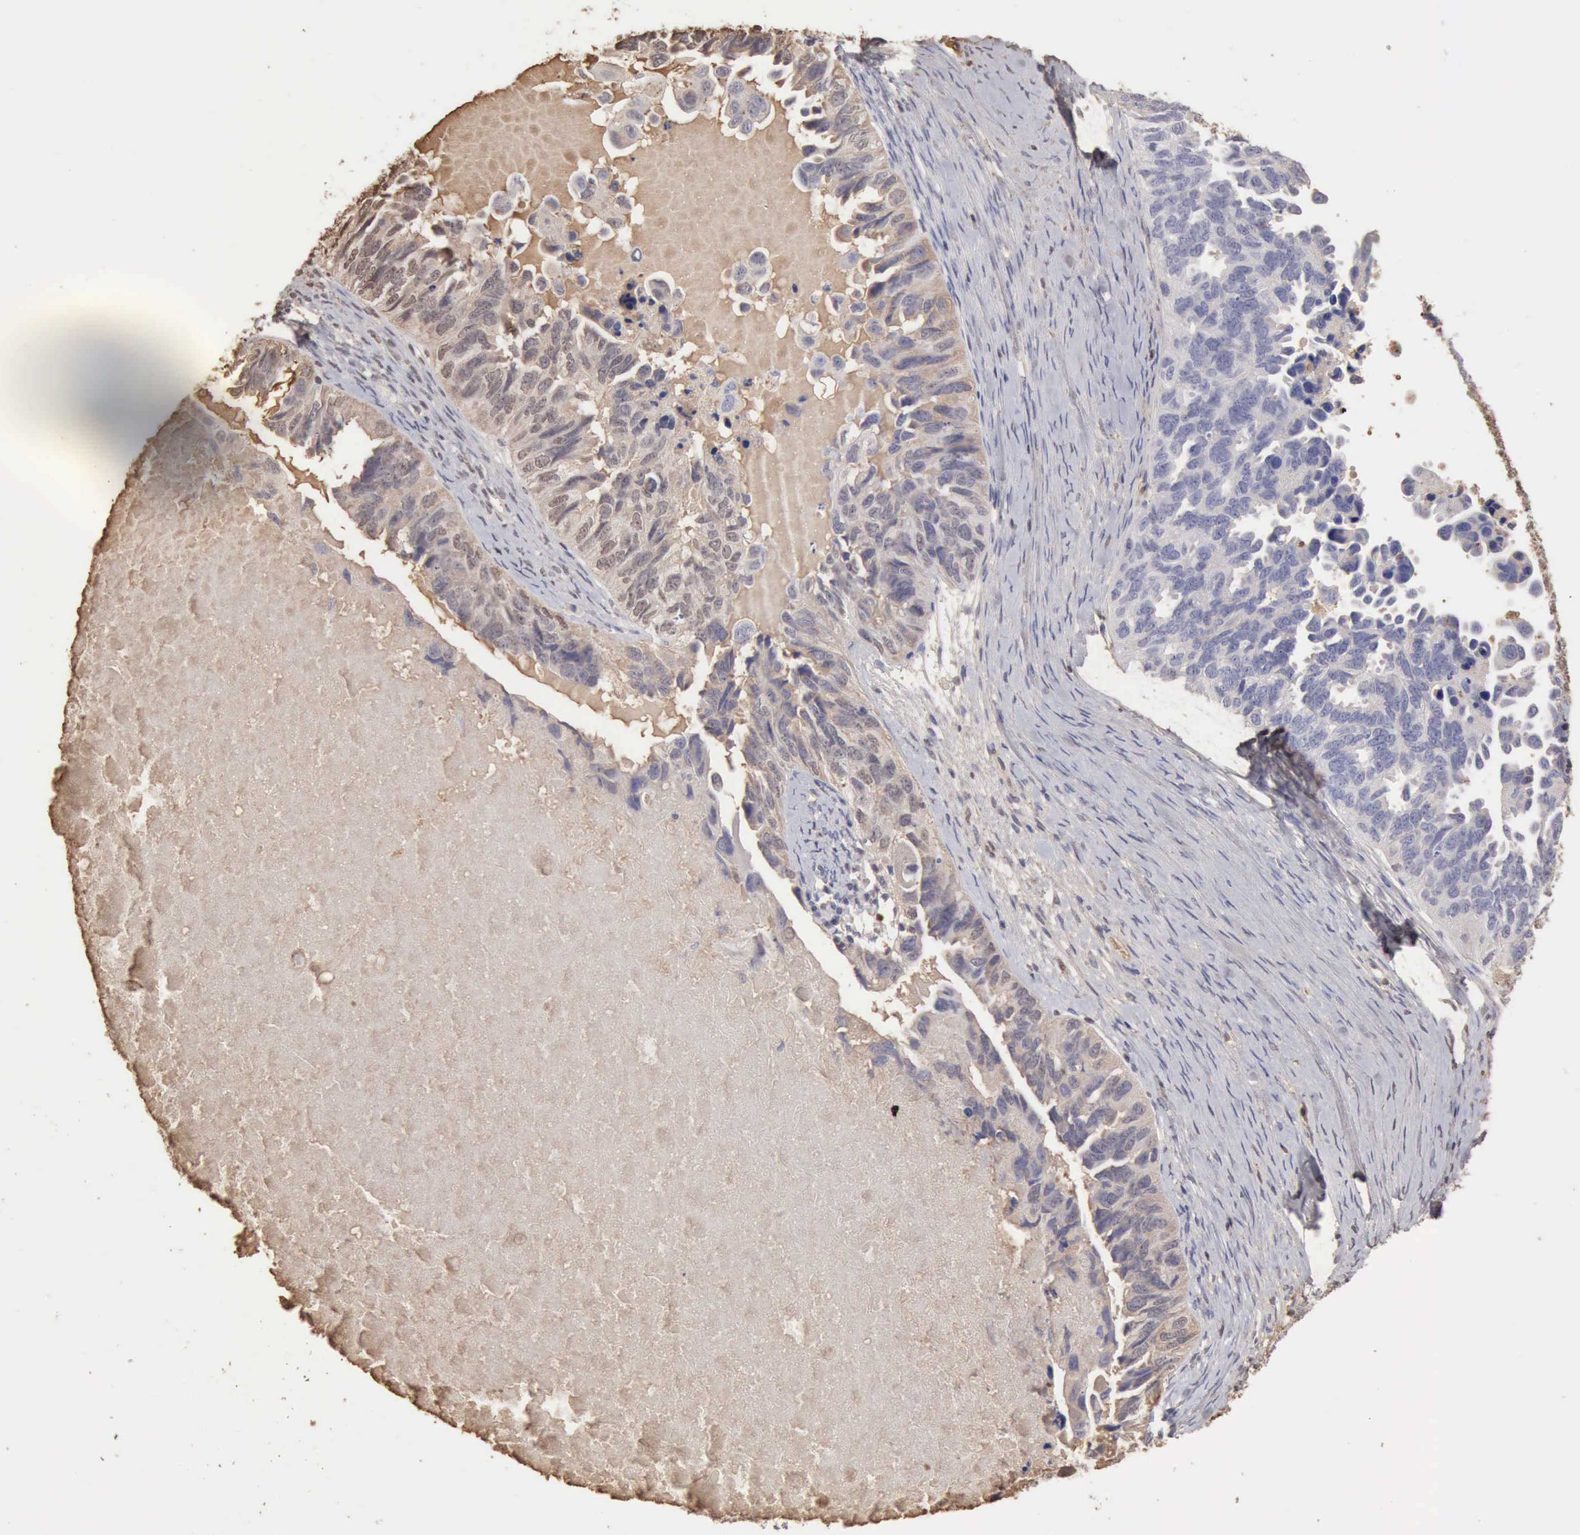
{"staining": {"intensity": "weak", "quantity": "<25%", "location": "nuclear"}, "tissue": "ovarian cancer", "cell_type": "Tumor cells", "image_type": "cancer", "snomed": [{"axis": "morphology", "description": "Cystadenocarcinoma, serous, NOS"}, {"axis": "topography", "description": "Ovary"}], "caption": "This micrograph is of ovarian serous cystadenocarcinoma stained with immunohistochemistry to label a protein in brown with the nuclei are counter-stained blue. There is no positivity in tumor cells.", "gene": "SERPINA1", "patient": {"sex": "female", "age": 82}}